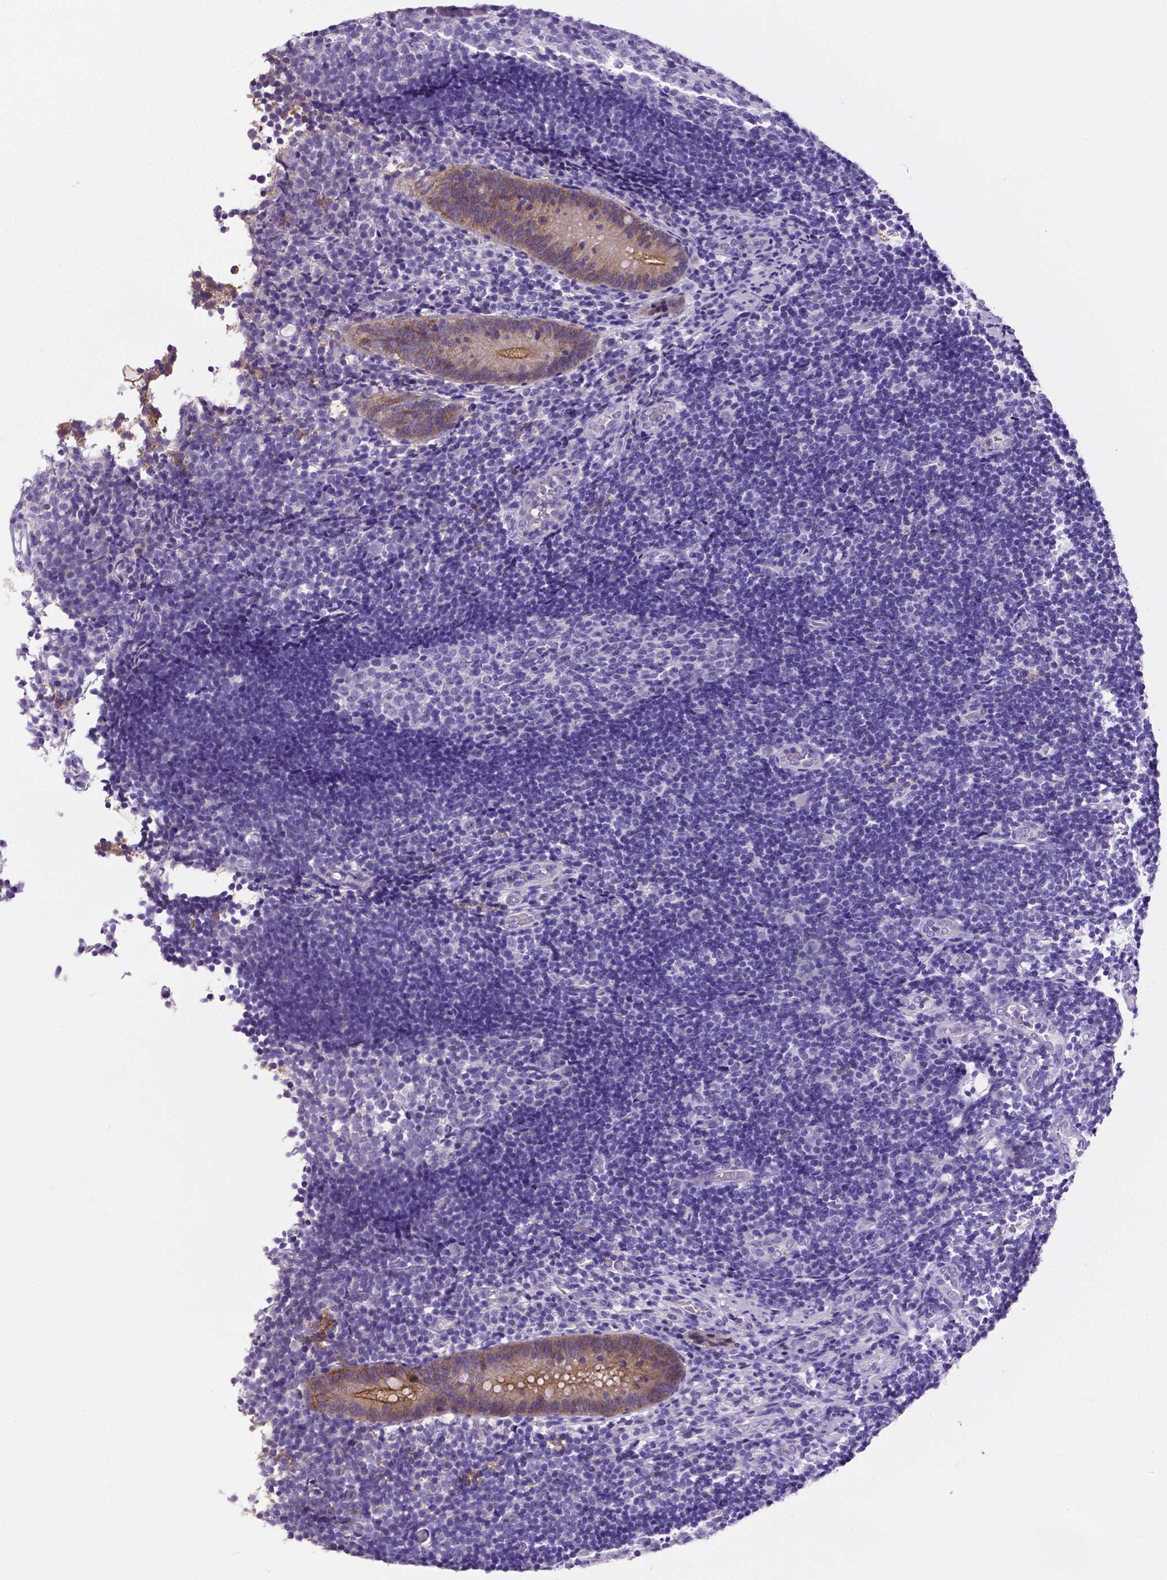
{"staining": {"intensity": "moderate", "quantity": ">75%", "location": "cytoplasmic/membranous"}, "tissue": "appendix", "cell_type": "Glandular cells", "image_type": "normal", "snomed": [{"axis": "morphology", "description": "Normal tissue, NOS"}, {"axis": "topography", "description": "Appendix"}], "caption": "Glandular cells exhibit moderate cytoplasmic/membranous expression in approximately >75% of cells in benign appendix.", "gene": "OCLN", "patient": {"sex": "female", "age": 32}}